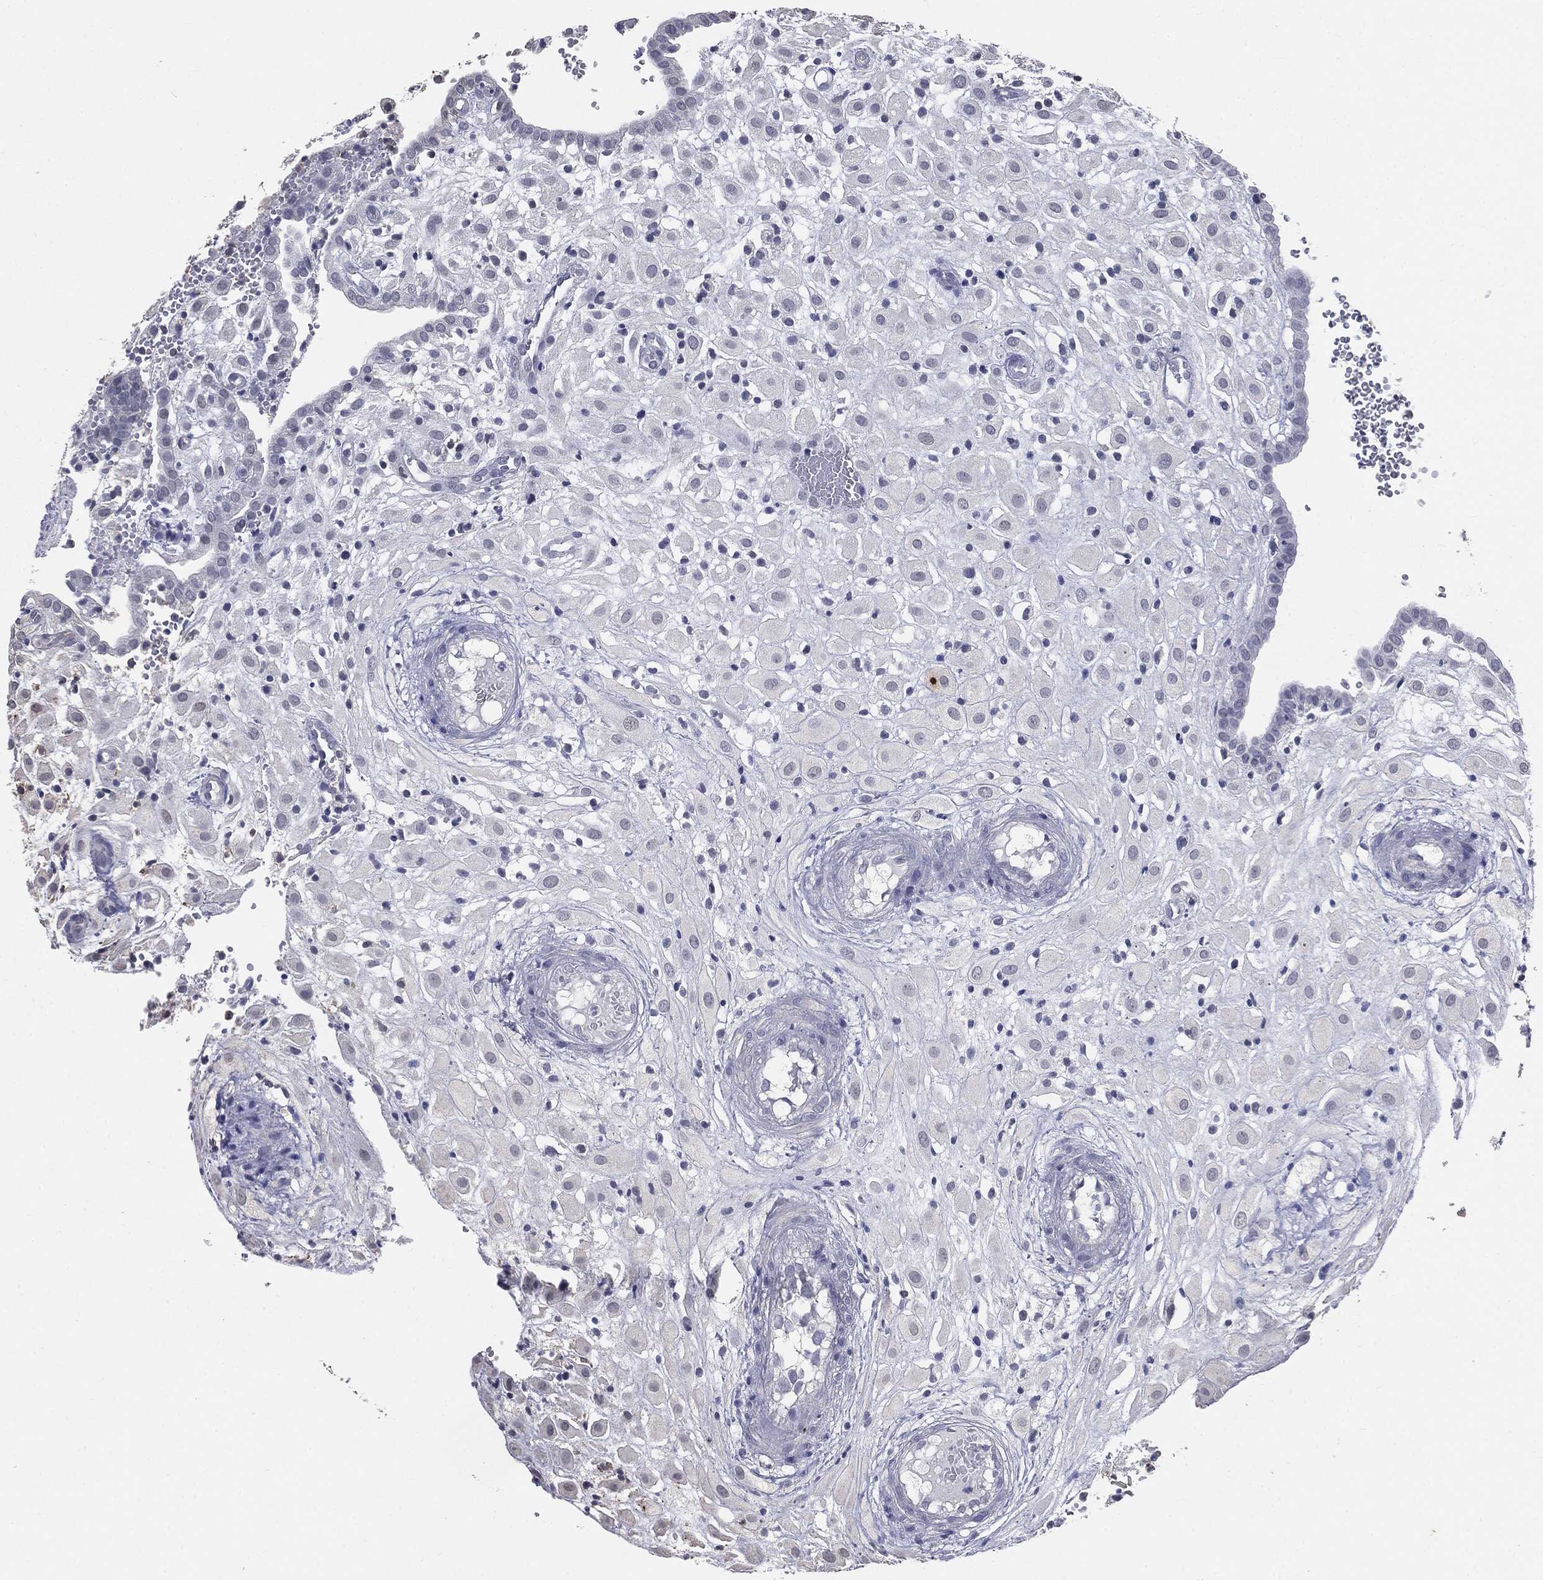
{"staining": {"intensity": "negative", "quantity": "none", "location": "none"}, "tissue": "placenta", "cell_type": "Decidual cells", "image_type": "normal", "snomed": [{"axis": "morphology", "description": "Normal tissue, NOS"}, {"axis": "topography", "description": "Placenta"}], "caption": "DAB immunohistochemical staining of benign placenta exhibits no significant staining in decidual cells. (DAB (3,3'-diaminobenzidine) immunohistochemistry (IHC) with hematoxylin counter stain).", "gene": "SLC2A2", "patient": {"sex": "female", "age": 24}}